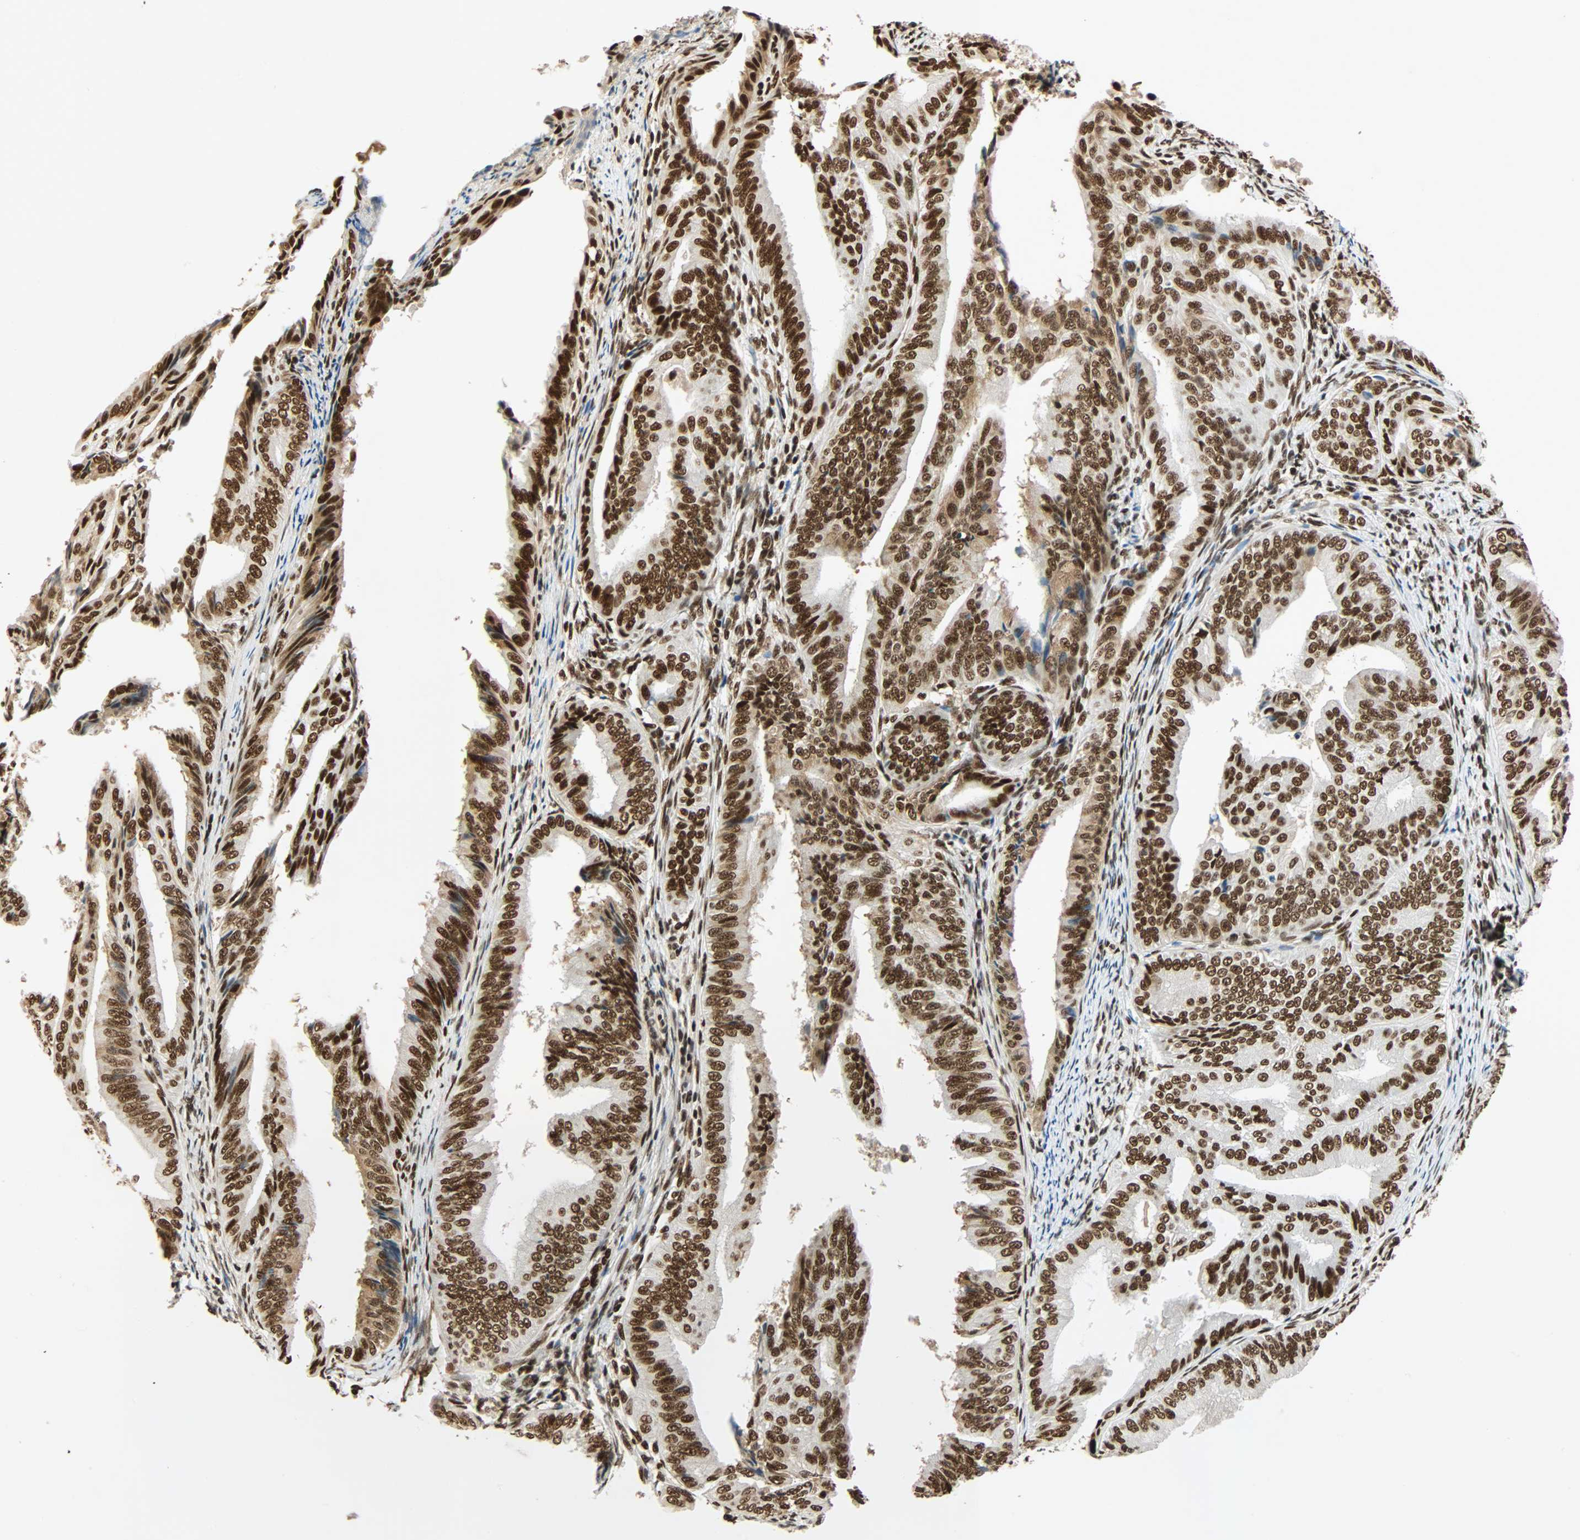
{"staining": {"intensity": "strong", "quantity": ">75%", "location": "cytoplasmic/membranous,nuclear"}, "tissue": "endometrial cancer", "cell_type": "Tumor cells", "image_type": "cancer", "snomed": [{"axis": "morphology", "description": "Adenocarcinoma, NOS"}, {"axis": "topography", "description": "Endometrium"}], "caption": "Endometrial cancer (adenocarcinoma) was stained to show a protein in brown. There is high levels of strong cytoplasmic/membranous and nuclear expression in about >75% of tumor cells. The staining is performed using DAB (3,3'-diaminobenzidine) brown chromogen to label protein expression. The nuclei are counter-stained blue using hematoxylin.", "gene": "CDK12", "patient": {"sex": "female", "age": 58}}